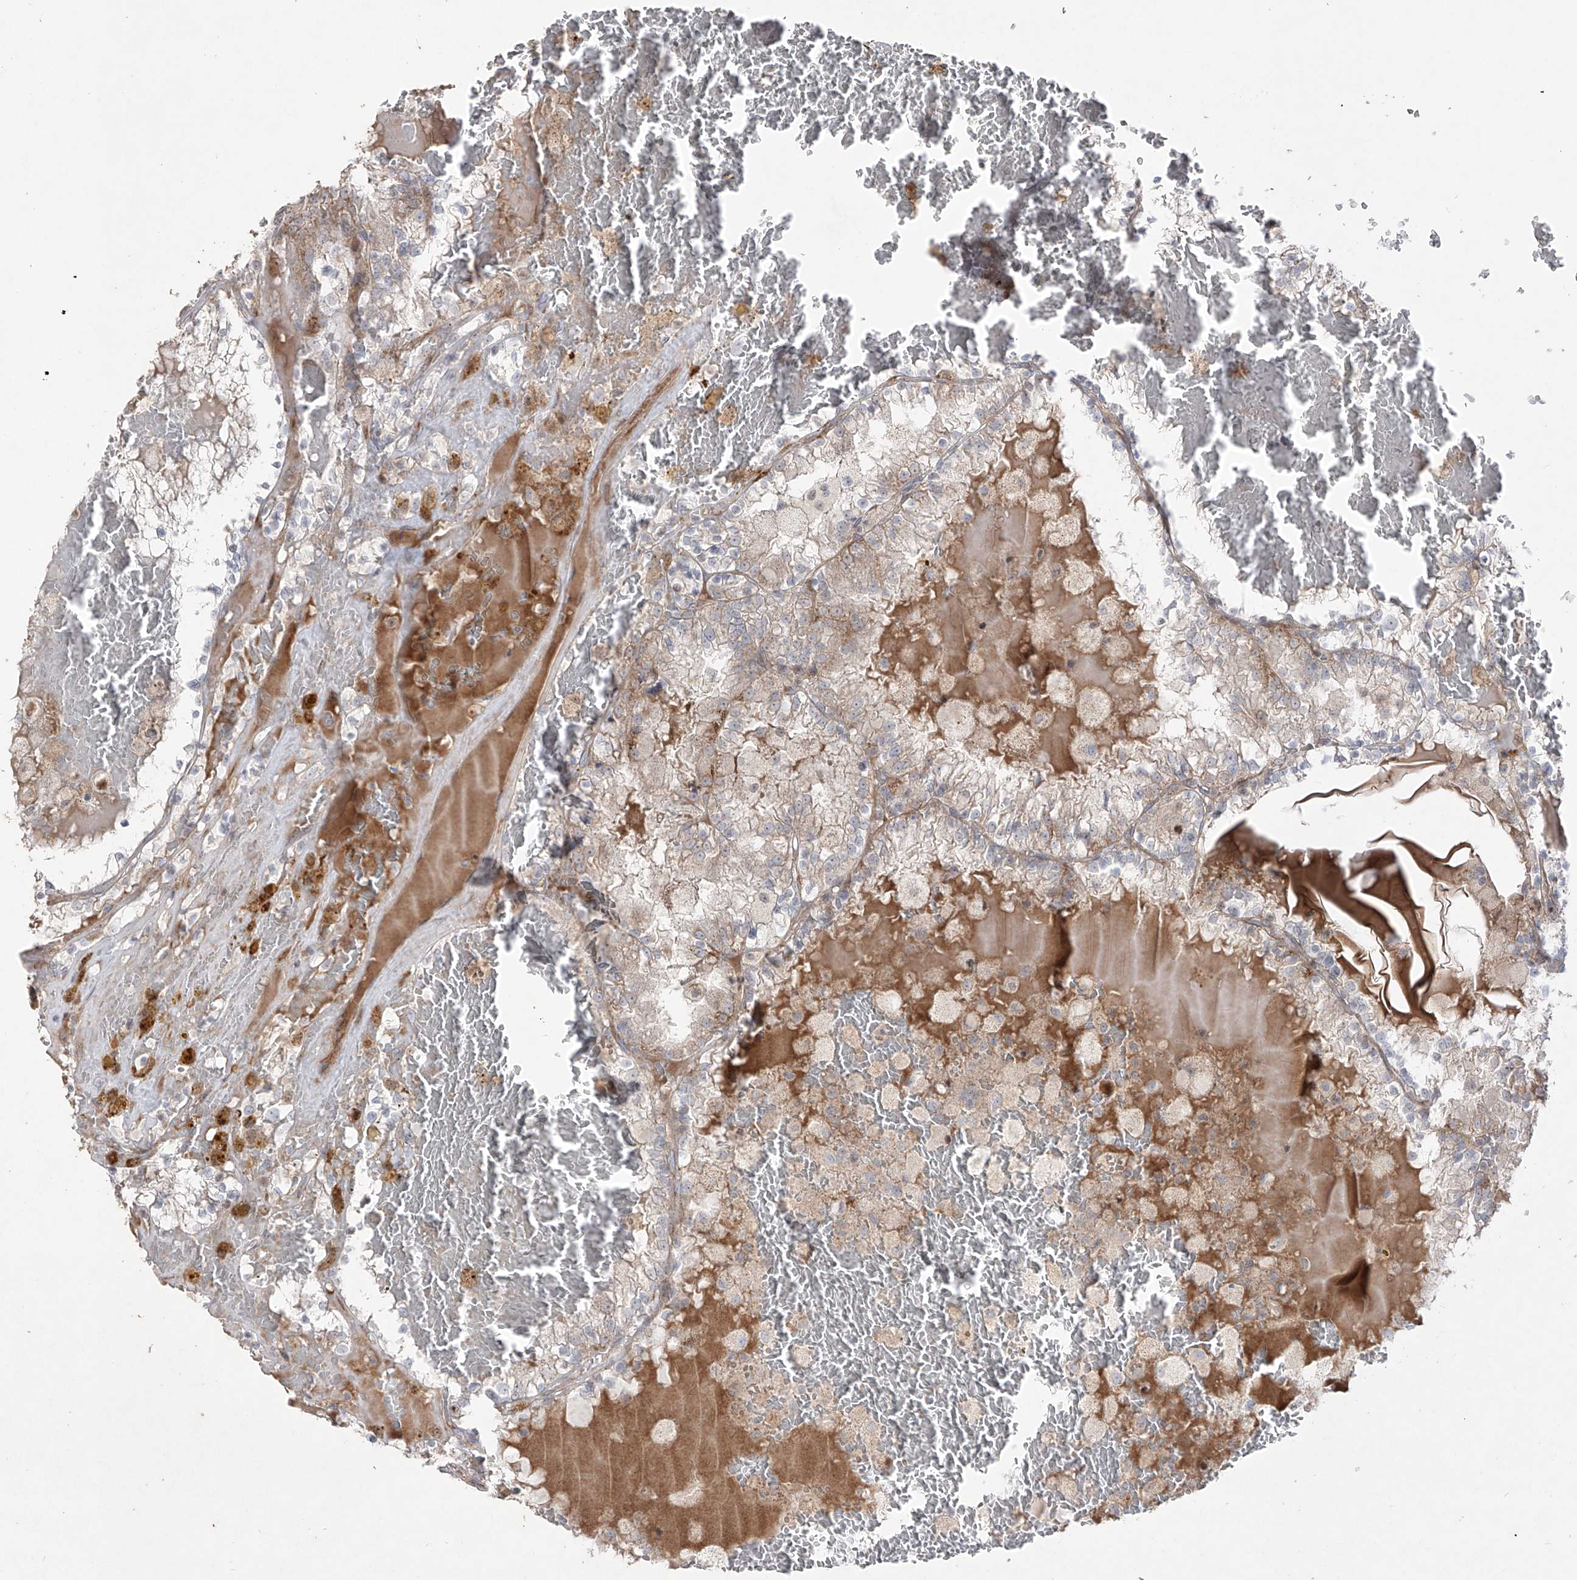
{"staining": {"intensity": "weak", "quantity": "25%-75%", "location": "cytoplasmic/membranous"}, "tissue": "renal cancer", "cell_type": "Tumor cells", "image_type": "cancer", "snomed": [{"axis": "morphology", "description": "Adenocarcinoma, NOS"}, {"axis": "topography", "description": "Kidney"}], "caption": "Renal adenocarcinoma was stained to show a protein in brown. There is low levels of weak cytoplasmic/membranous staining in about 25%-75% of tumor cells. Nuclei are stained in blue.", "gene": "YKT6", "patient": {"sex": "female", "age": 56}}